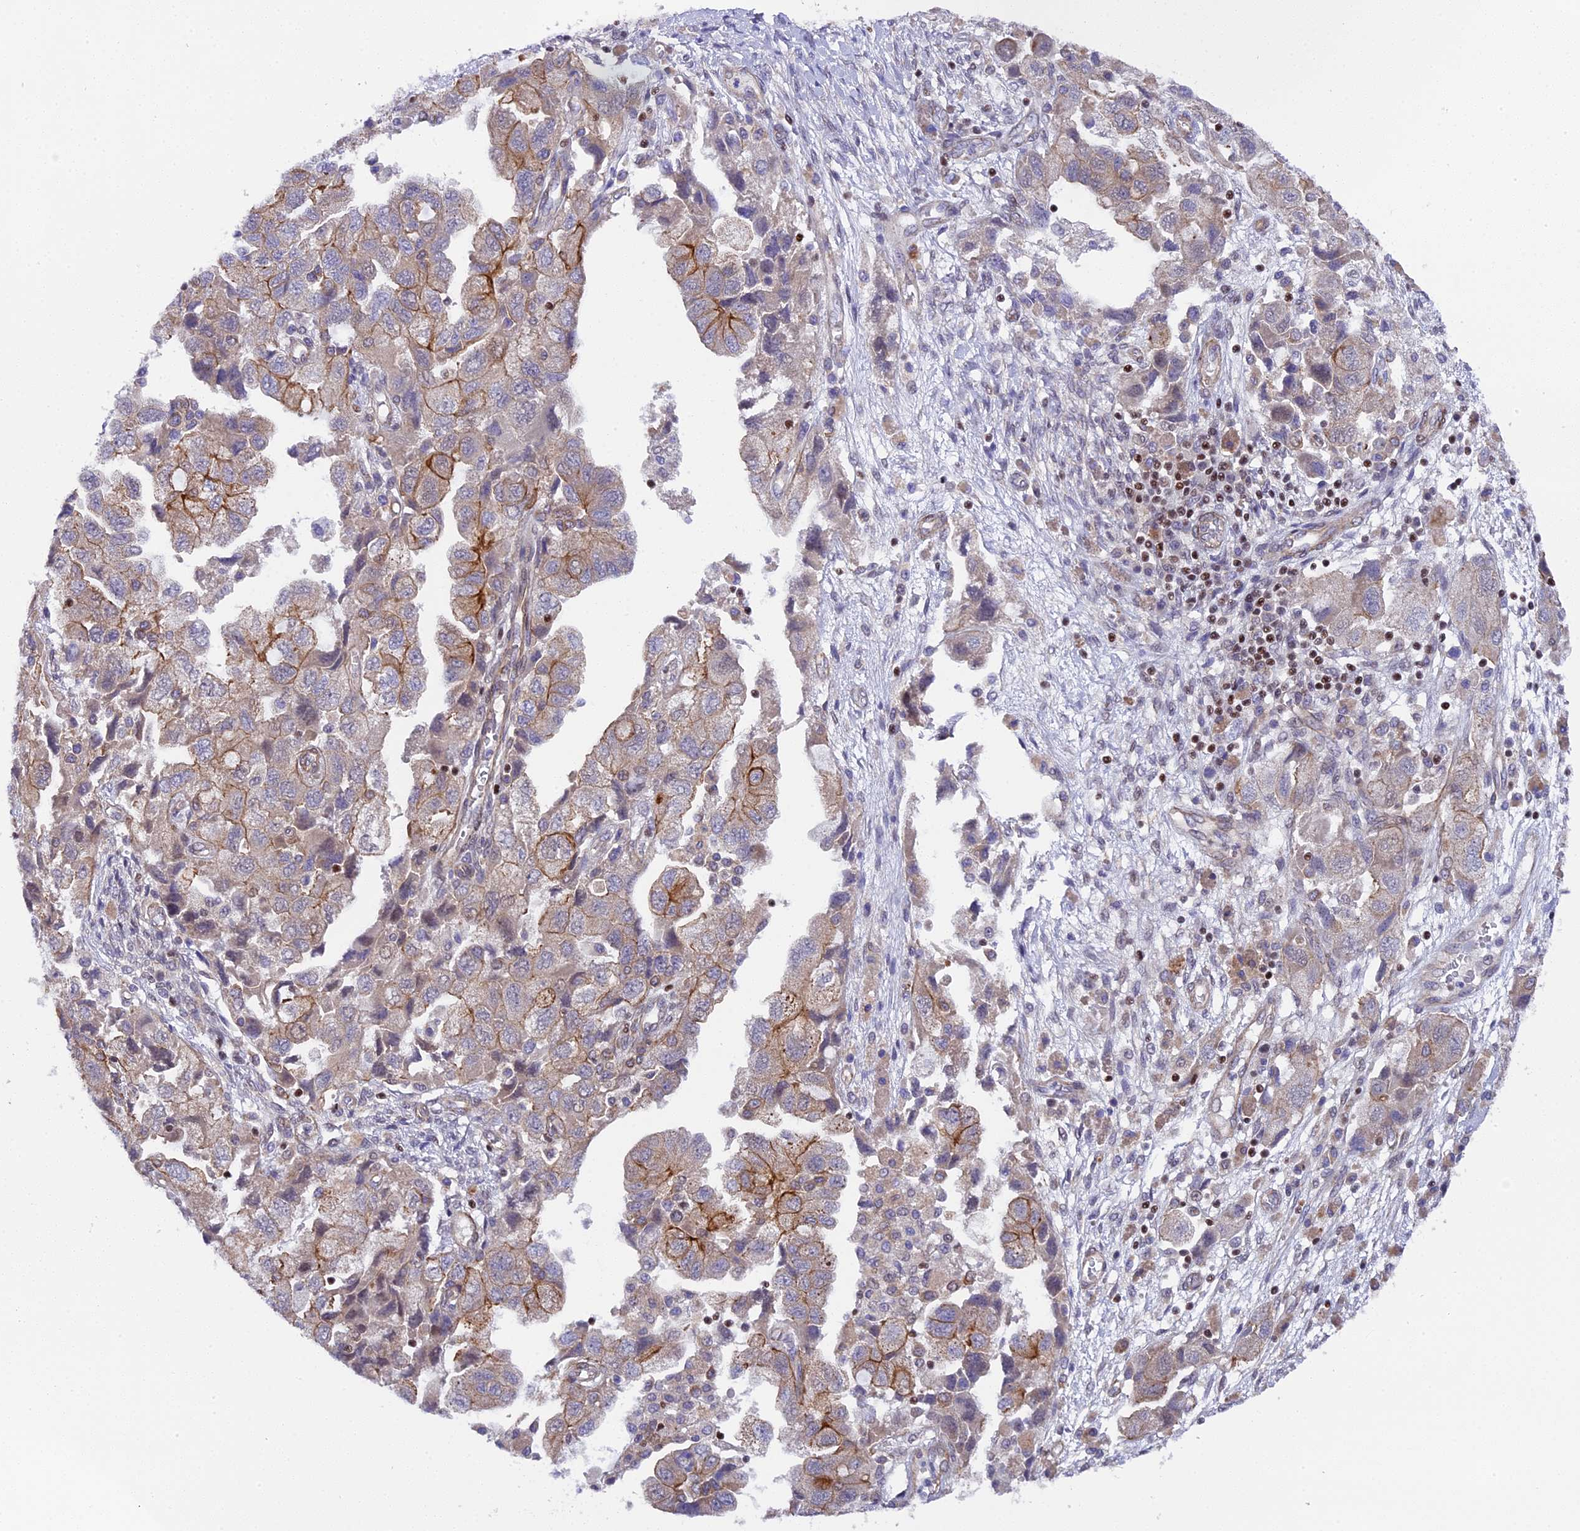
{"staining": {"intensity": "moderate", "quantity": "<25%", "location": "cytoplasmic/membranous"}, "tissue": "ovarian cancer", "cell_type": "Tumor cells", "image_type": "cancer", "snomed": [{"axis": "morphology", "description": "Carcinoma, NOS"}, {"axis": "morphology", "description": "Cystadenocarcinoma, serous, NOS"}, {"axis": "topography", "description": "Ovary"}], "caption": "DAB immunohistochemical staining of ovarian cancer (serous cystadenocarcinoma) shows moderate cytoplasmic/membranous protein expression in about <25% of tumor cells.", "gene": "SP4", "patient": {"sex": "female", "age": 69}}